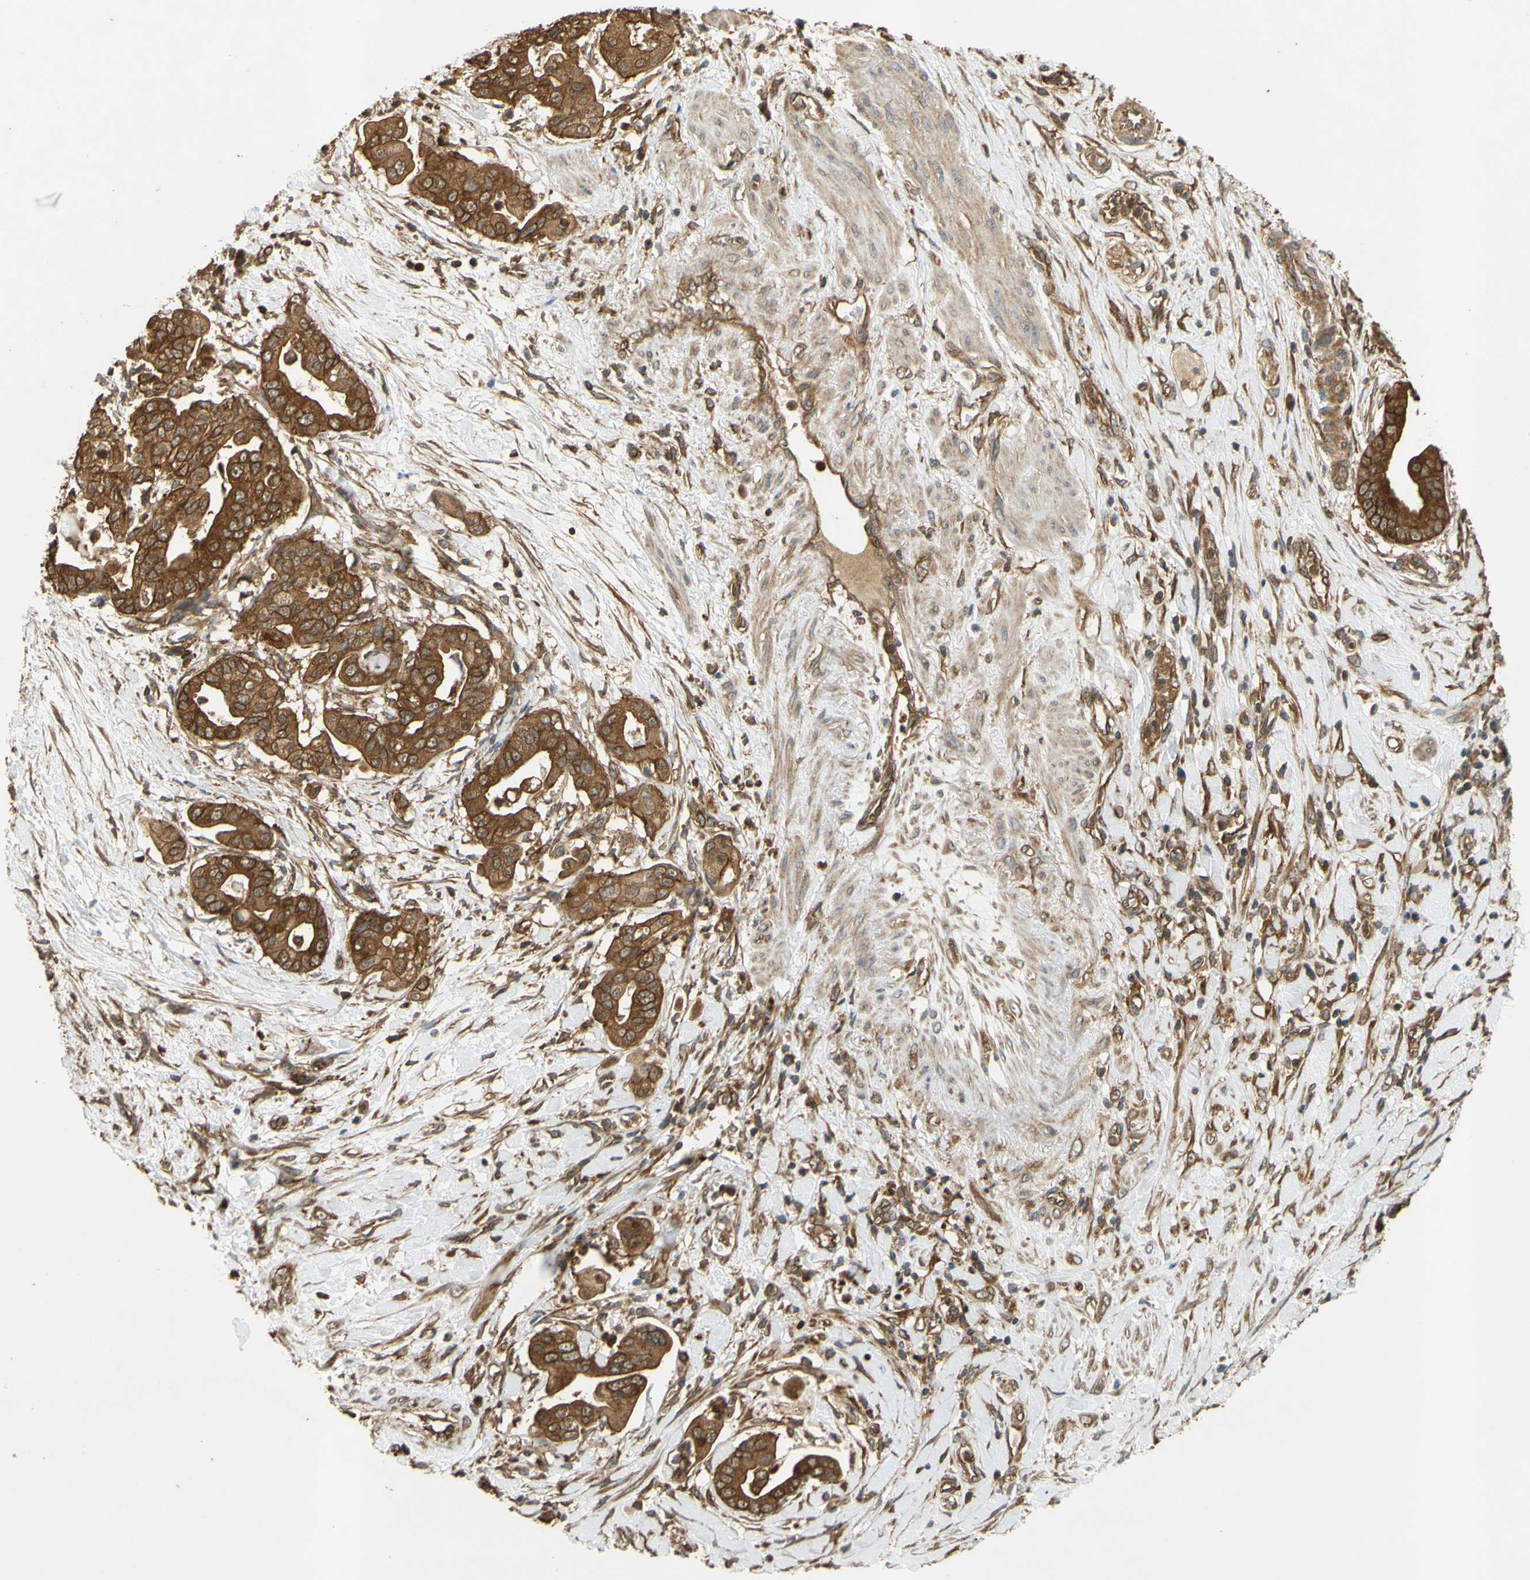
{"staining": {"intensity": "strong", "quantity": ">75%", "location": "cytoplasmic/membranous"}, "tissue": "pancreatic cancer", "cell_type": "Tumor cells", "image_type": "cancer", "snomed": [{"axis": "morphology", "description": "Adenocarcinoma, NOS"}, {"axis": "topography", "description": "Pancreas"}], "caption": "A photomicrograph showing strong cytoplasmic/membranous positivity in approximately >75% of tumor cells in pancreatic cancer (adenocarcinoma), as visualized by brown immunohistochemical staining.", "gene": "CTTN", "patient": {"sex": "female", "age": 75}}